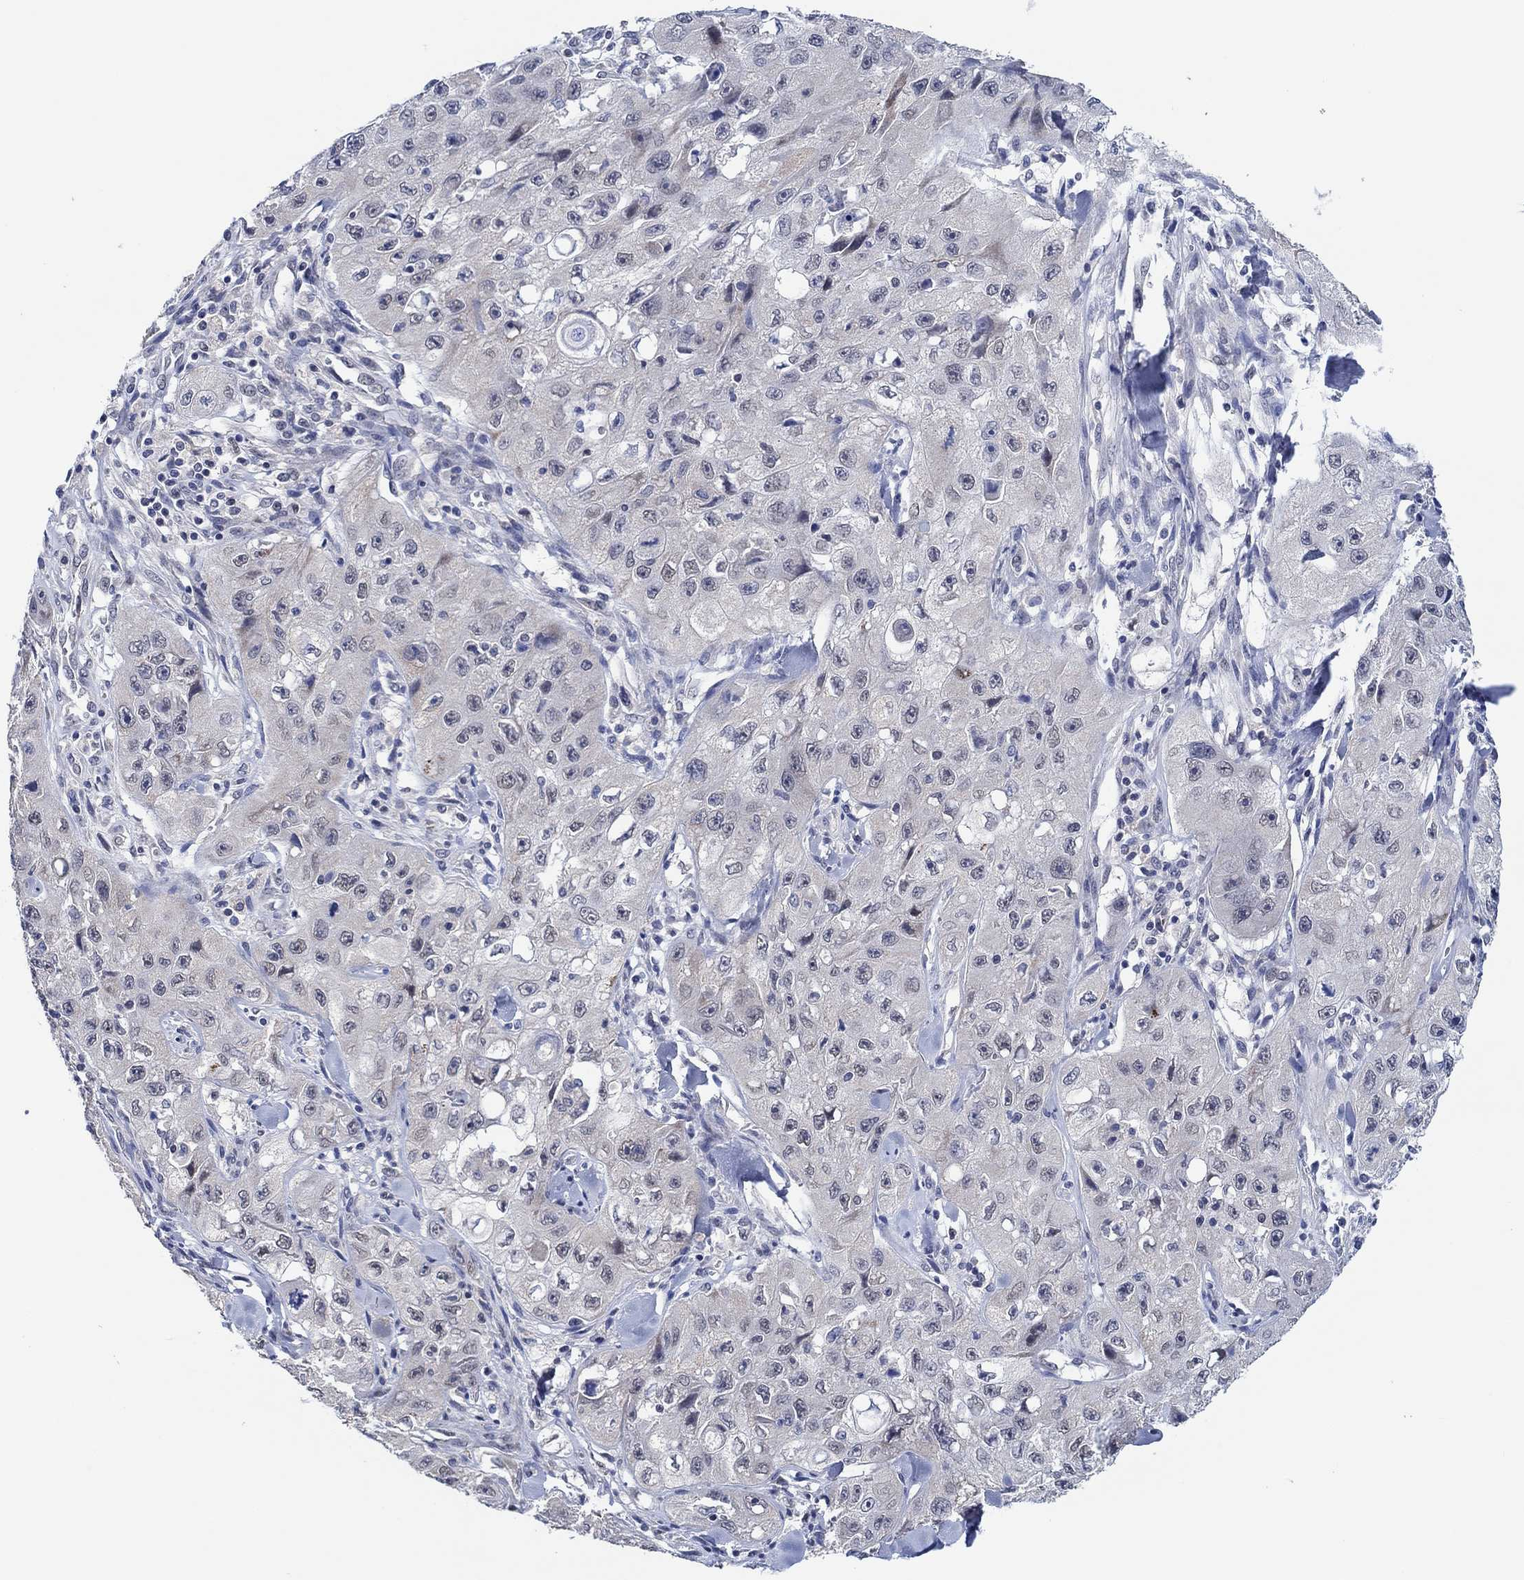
{"staining": {"intensity": "negative", "quantity": "none", "location": "none"}, "tissue": "skin cancer", "cell_type": "Tumor cells", "image_type": "cancer", "snomed": [{"axis": "morphology", "description": "Squamous cell carcinoma, NOS"}, {"axis": "topography", "description": "Skin"}, {"axis": "topography", "description": "Subcutis"}], "caption": "Protein analysis of skin cancer exhibits no significant expression in tumor cells.", "gene": "PRRT3", "patient": {"sex": "male", "age": 73}}